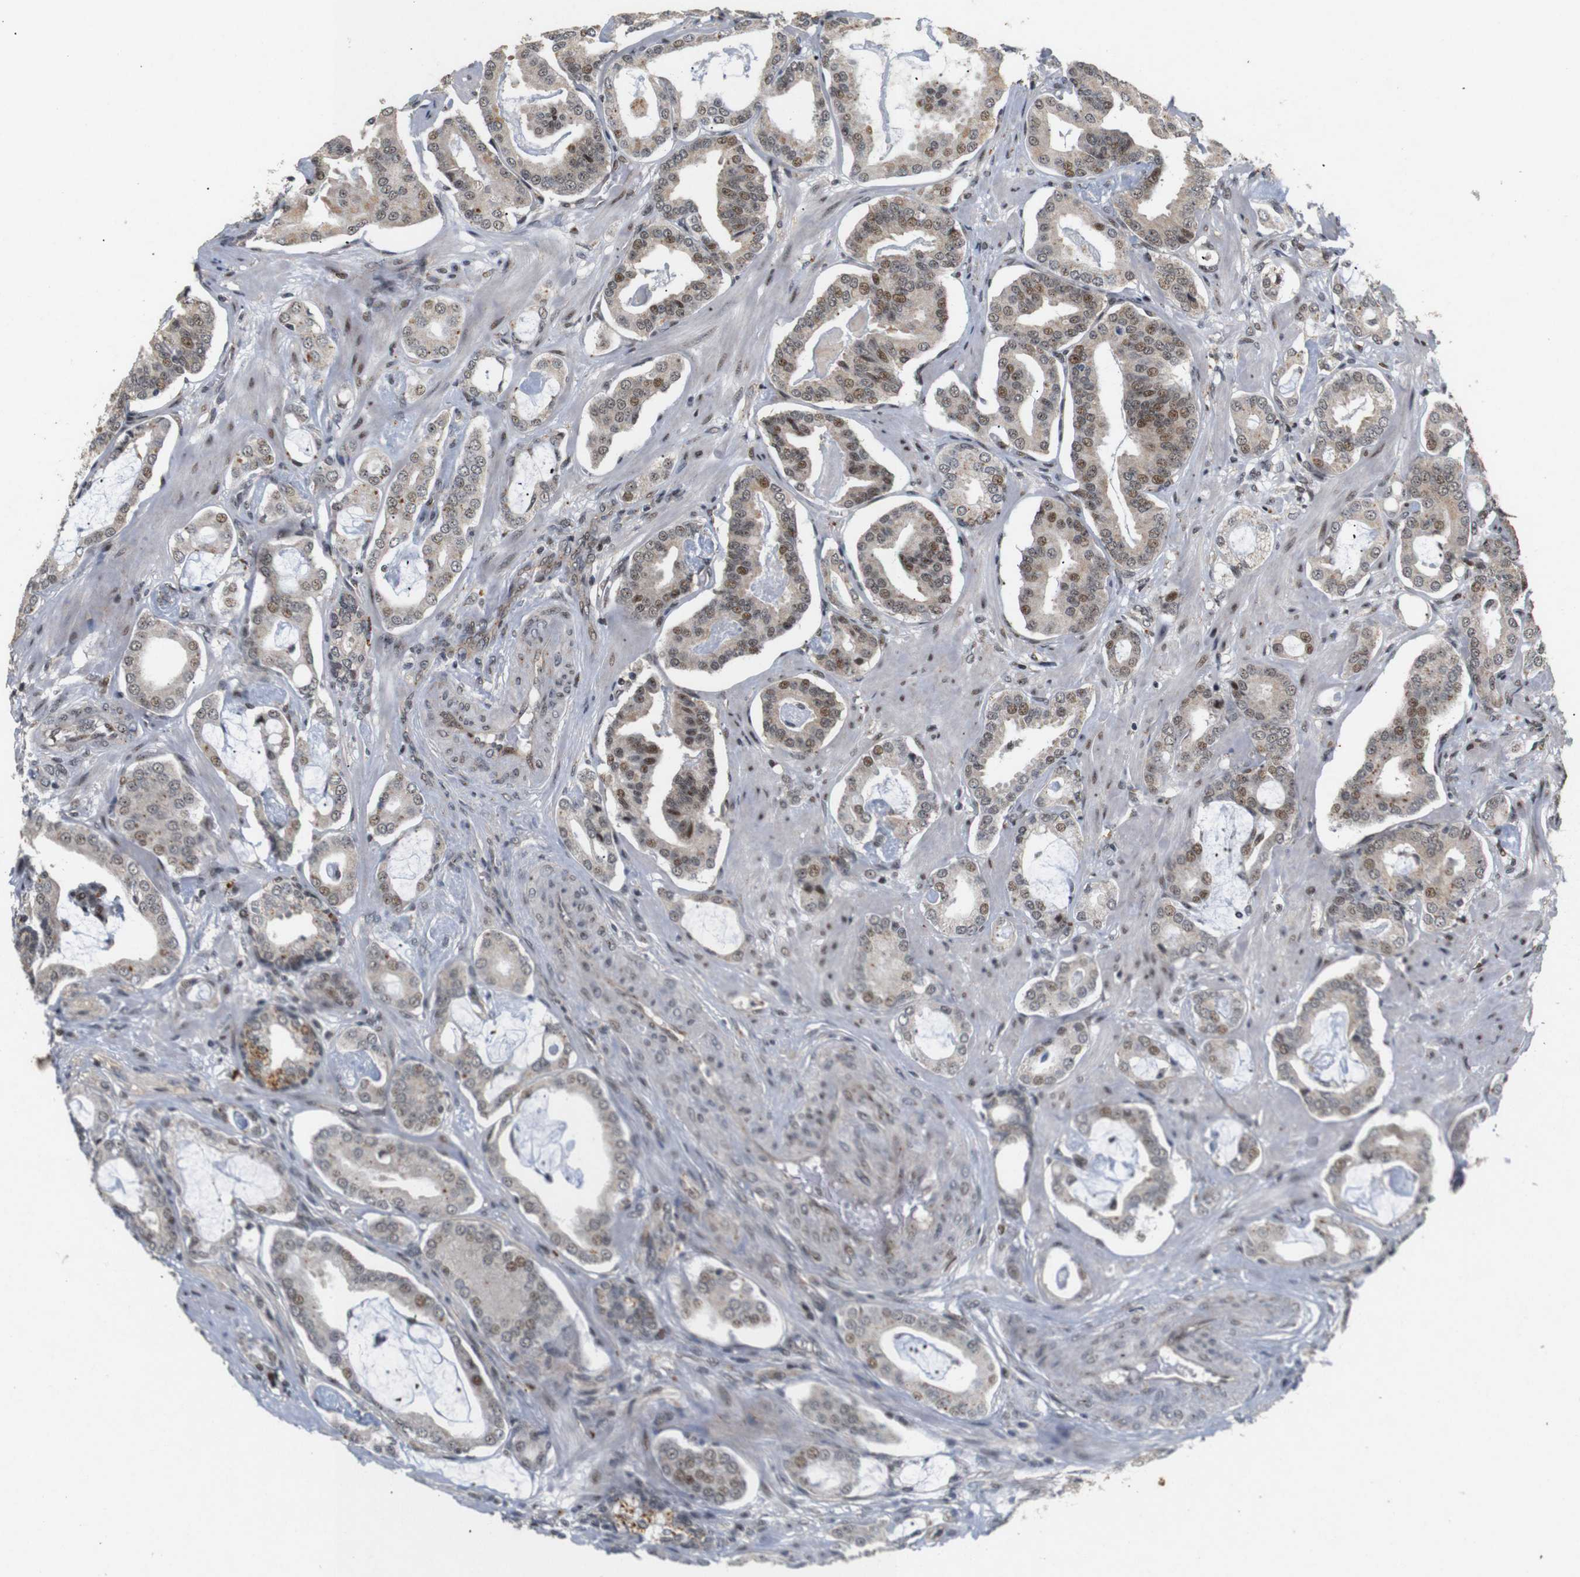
{"staining": {"intensity": "weak", "quantity": ">75%", "location": "cytoplasmic/membranous,nuclear"}, "tissue": "prostate cancer", "cell_type": "Tumor cells", "image_type": "cancer", "snomed": [{"axis": "morphology", "description": "Adenocarcinoma, Low grade"}, {"axis": "topography", "description": "Prostate"}], "caption": "Prostate low-grade adenocarcinoma tissue demonstrates weak cytoplasmic/membranous and nuclear staining in about >75% of tumor cells, visualized by immunohistochemistry. Using DAB (brown) and hematoxylin (blue) stains, captured at high magnification using brightfield microscopy.", "gene": "PYM1", "patient": {"sex": "male", "age": 53}}